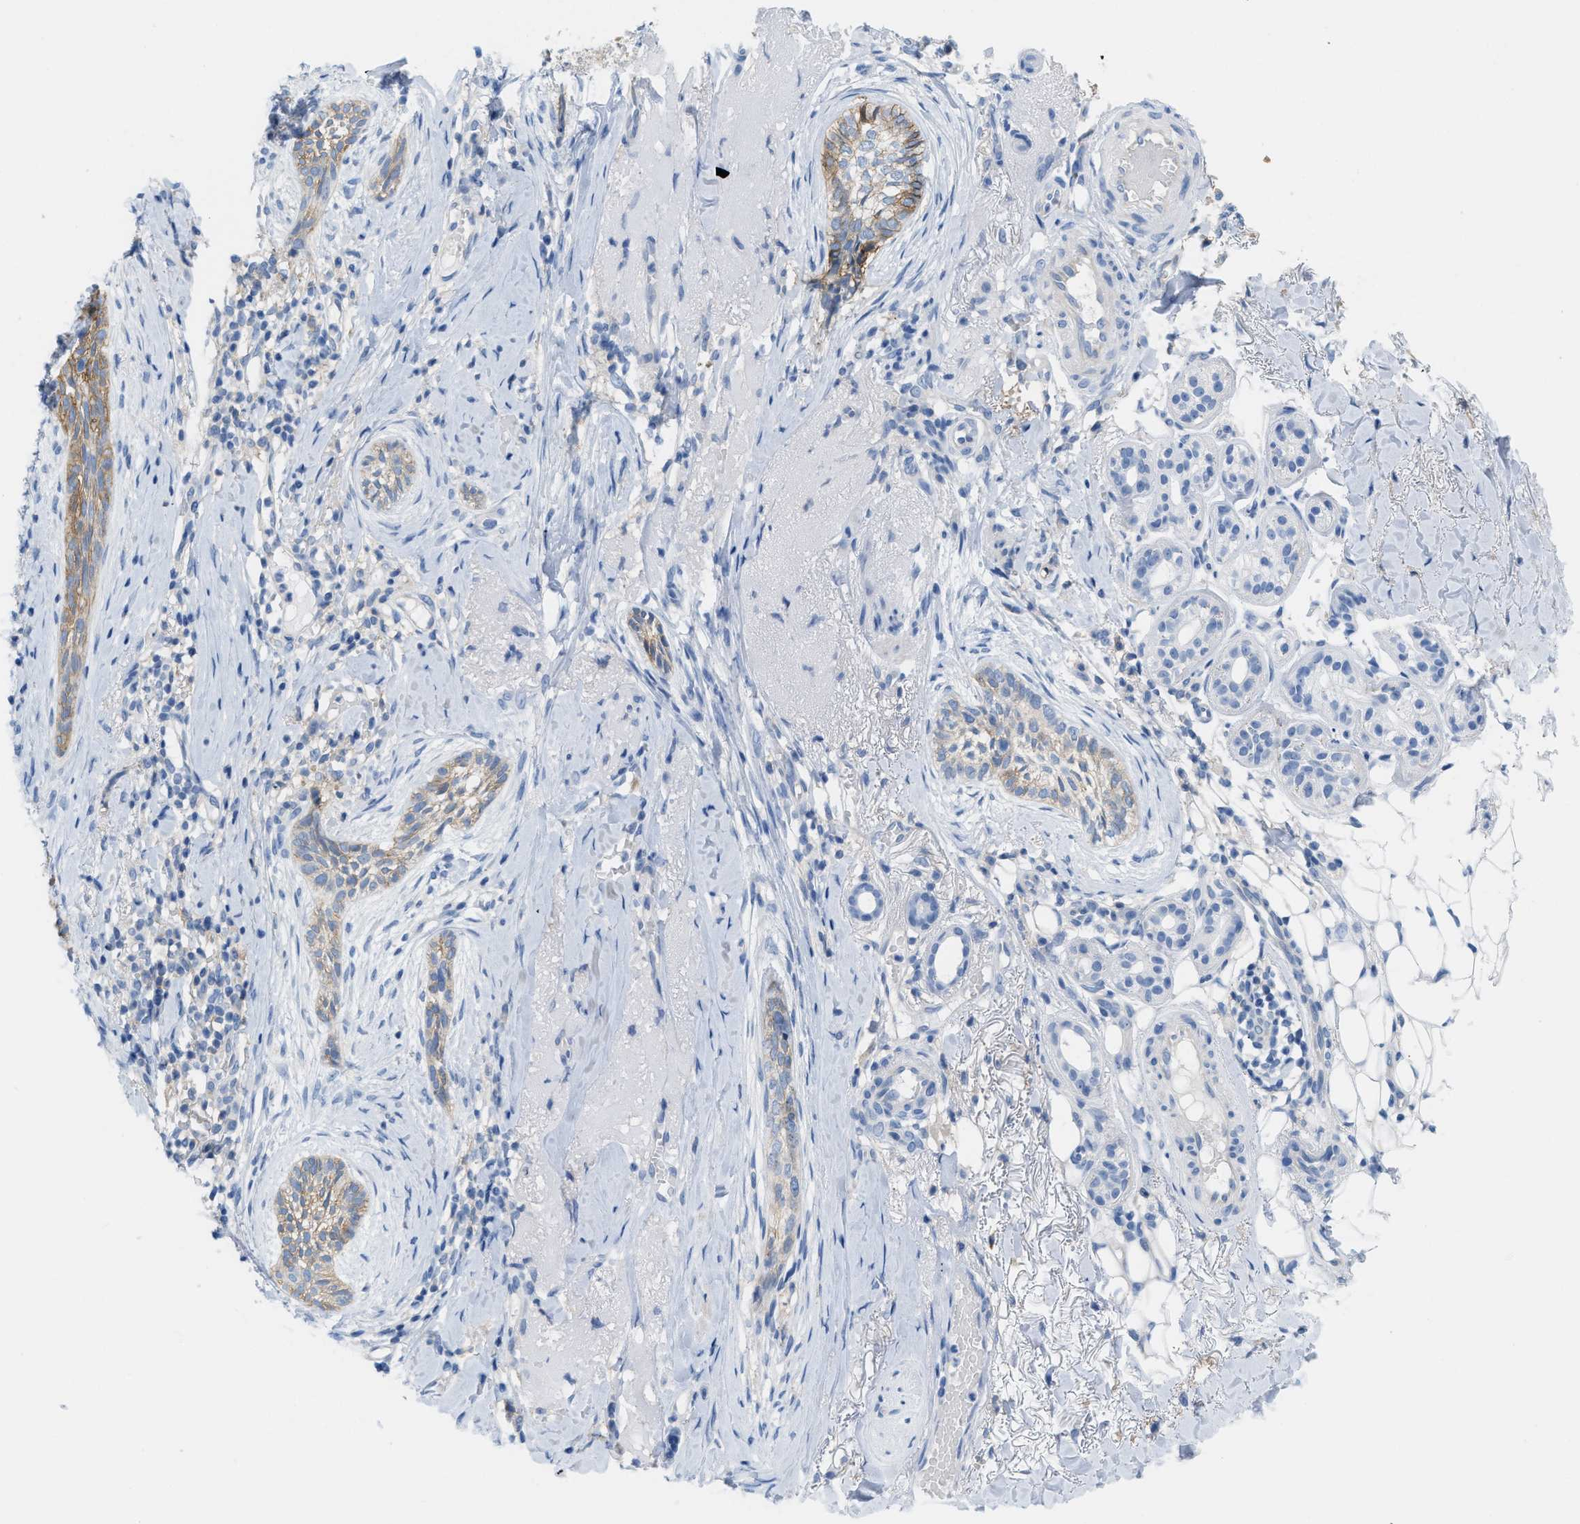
{"staining": {"intensity": "weak", "quantity": "25%-75%", "location": "cytoplasmic/membranous"}, "tissue": "skin cancer", "cell_type": "Tumor cells", "image_type": "cancer", "snomed": [{"axis": "morphology", "description": "Basal cell carcinoma"}, {"axis": "topography", "description": "Skin"}], "caption": "A photomicrograph showing weak cytoplasmic/membranous positivity in approximately 25%-75% of tumor cells in skin cancer (basal cell carcinoma), as visualized by brown immunohistochemical staining.", "gene": "SLC3A2", "patient": {"sex": "female", "age": 88}}